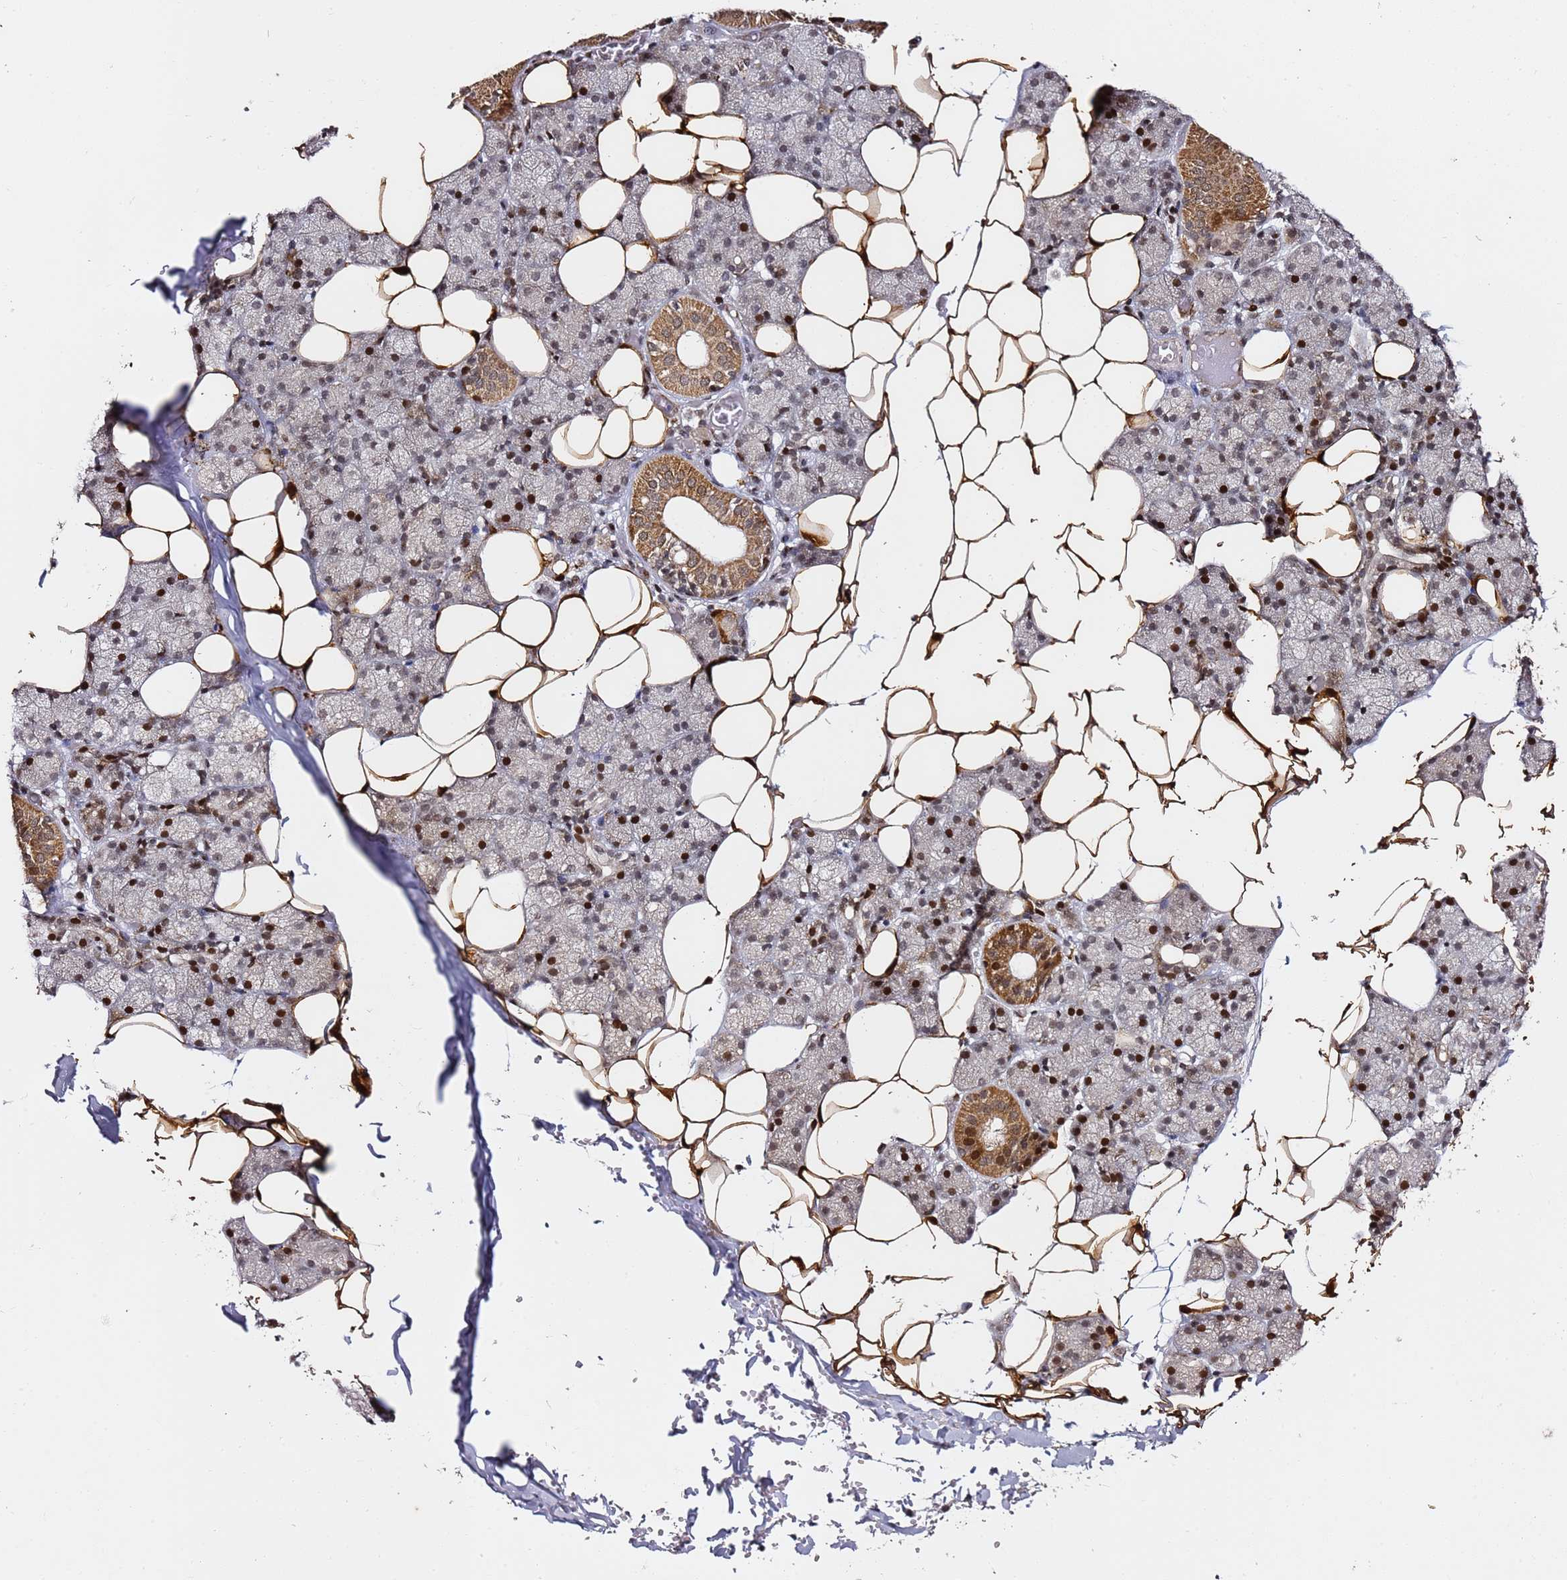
{"staining": {"intensity": "strong", "quantity": "<25%", "location": "cytoplasmic/membranous,nuclear"}, "tissue": "salivary gland", "cell_type": "Glandular cells", "image_type": "normal", "snomed": [{"axis": "morphology", "description": "Normal tissue, NOS"}, {"axis": "topography", "description": "Salivary gland"}], "caption": "About <25% of glandular cells in normal human salivary gland display strong cytoplasmic/membranous,nuclear protein positivity as visualized by brown immunohistochemical staining.", "gene": "TP53AIP1", "patient": {"sex": "female", "age": 33}}